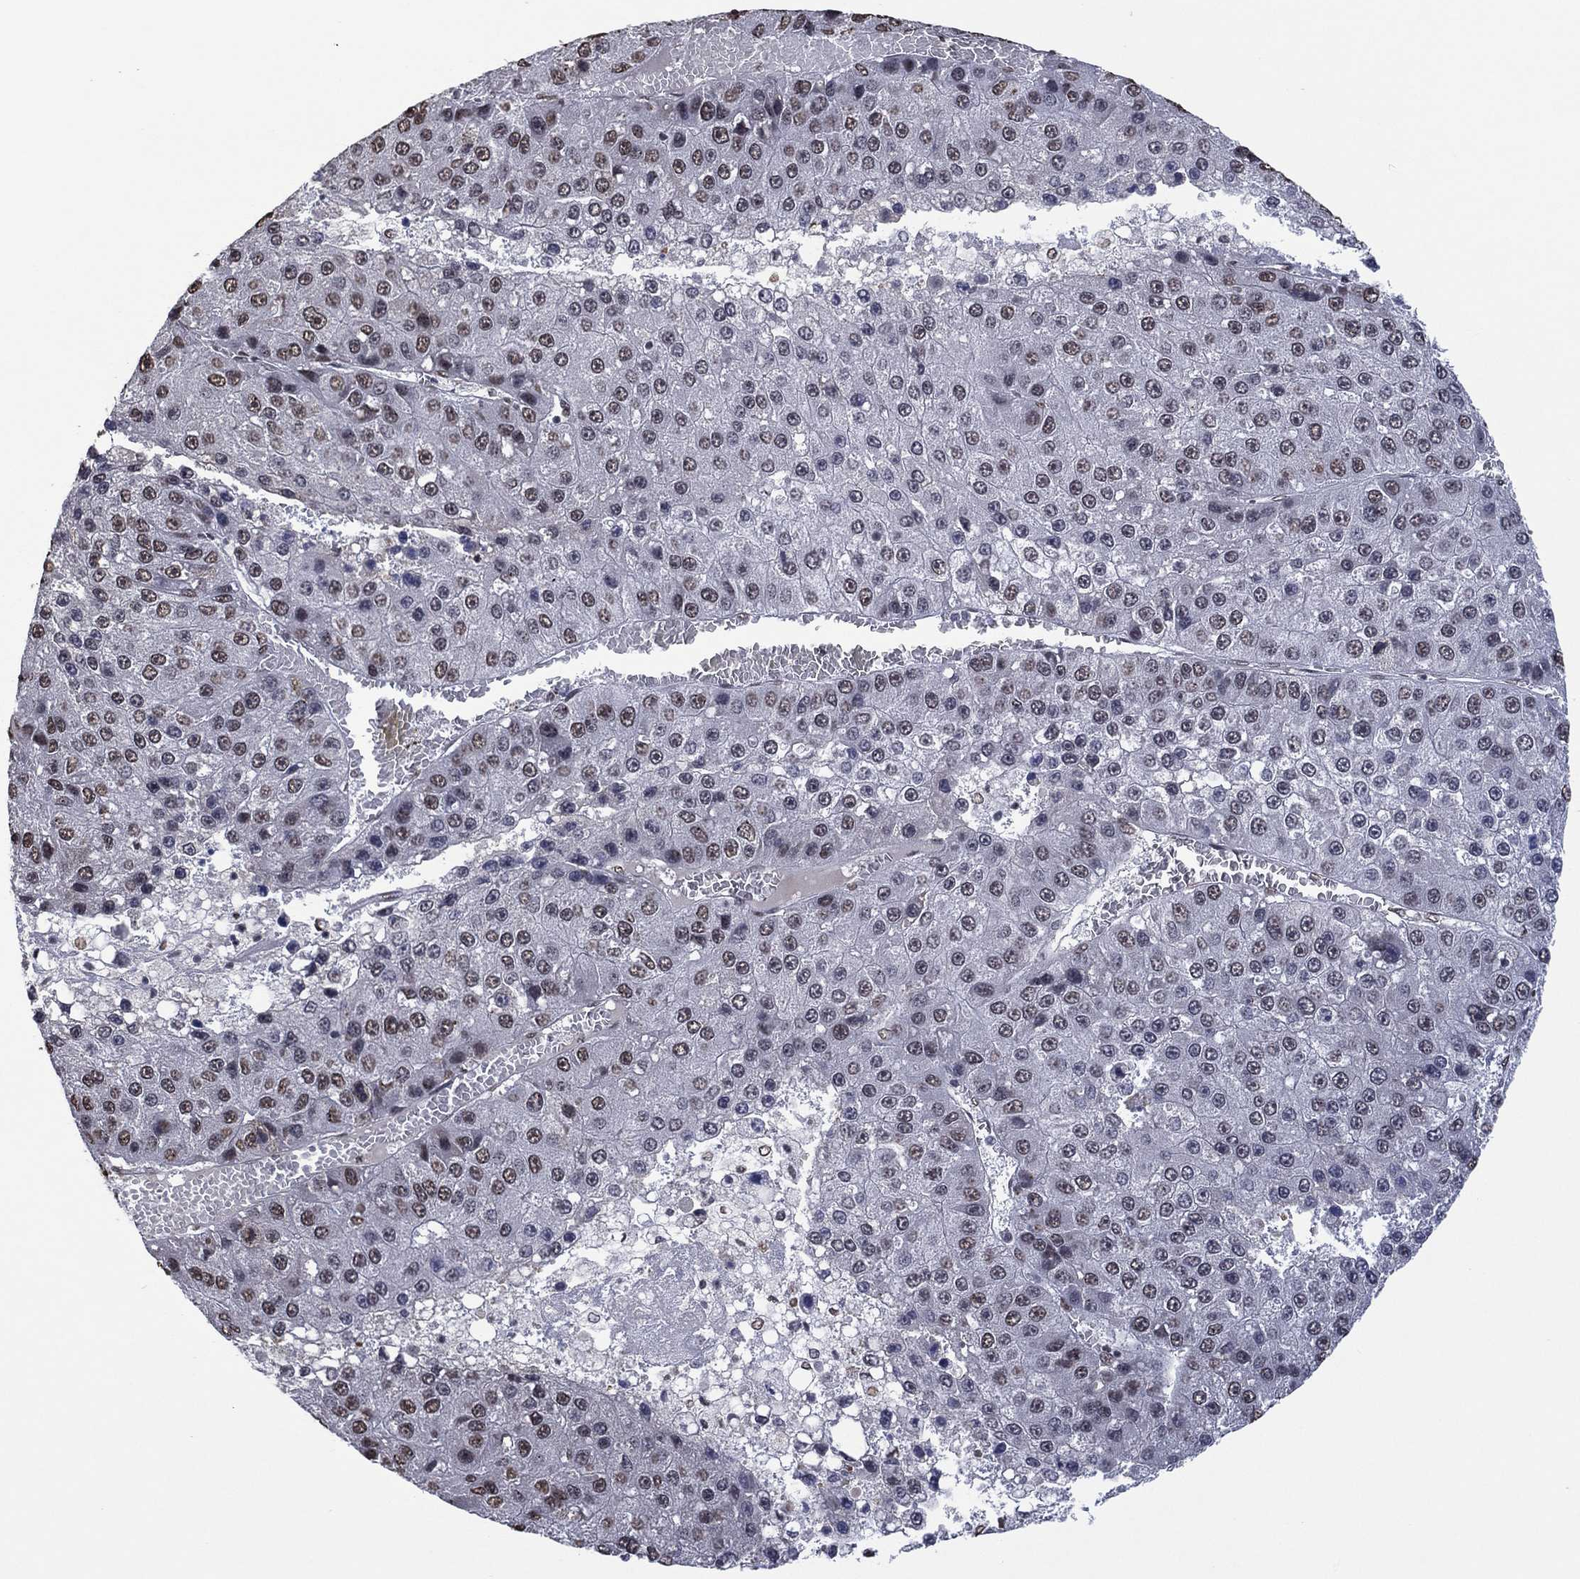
{"staining": {"intensity": "negative", "quantity": "none", "location": "none"}, "tissue": "liver cancer", "cell_type": "Tumor cells", "image_type": "cancer", "snomed": [{"axis": "morphology", "description": "Carcinoma, Hepatocellular, NOS"}, {"axis": "topography", "description": "Liver"}], "caption": "This is a photomicrograph of IHC staining of hepatocellular carcinoma (liver), which shows no staining in tumor cells.", "gene": "EHMT1", "patient": {"sex": "female", "age": 73}}